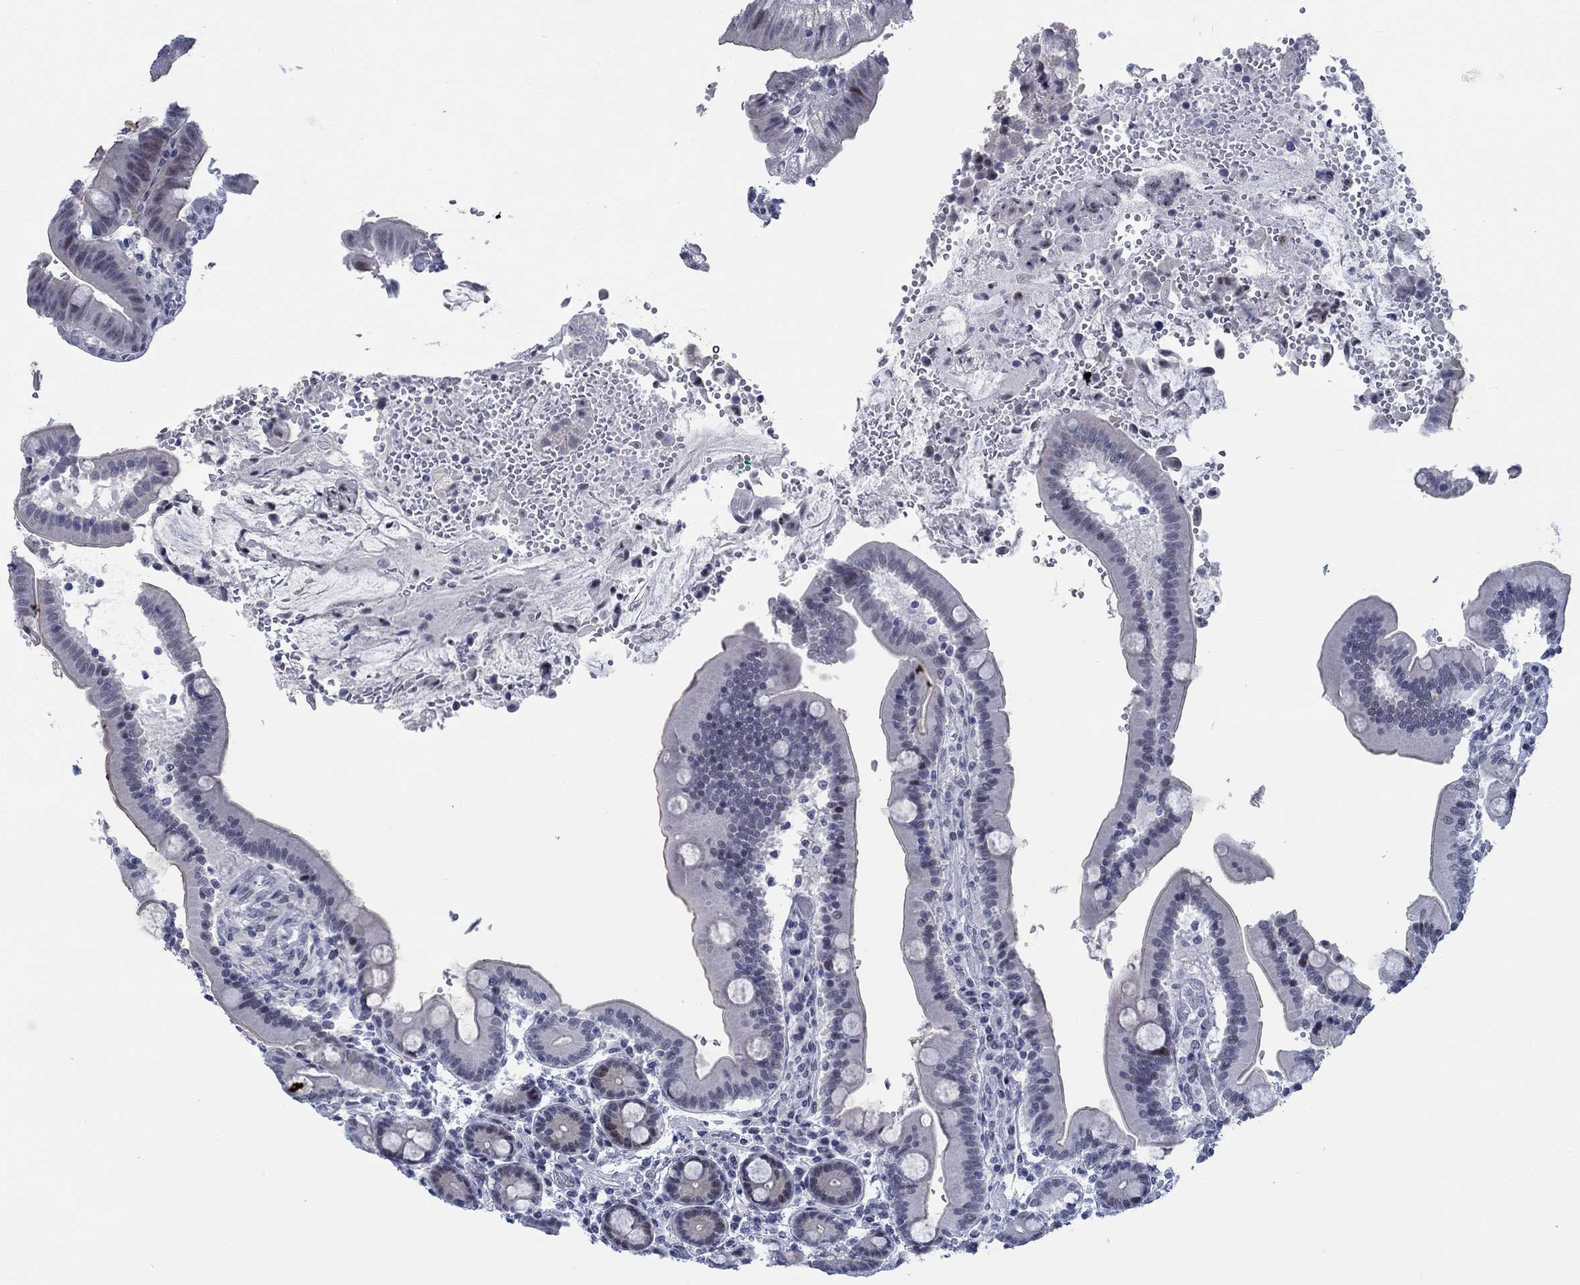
{"staining": {"intensity": "moderate", "quantity": "<25%", "location": "cytoplasmic/membranous,nuclear"}, "tissue": "duodenum", "cell_type": "Glandular cells", "image_type": "normal", "snomed": [{"axis": "morphology", "description": "Normal tissue, NOS"}, {"axis": "topography", "description": "Duodenum"}], "caption": "IHC of unremarkable duodenum shows low levels of moderate cytoplasmic/membranous,nuclear staining in approximately <25% of glandular cells.", "gene": "NEU3", "patient": {"sex": "female", "age": 62}}